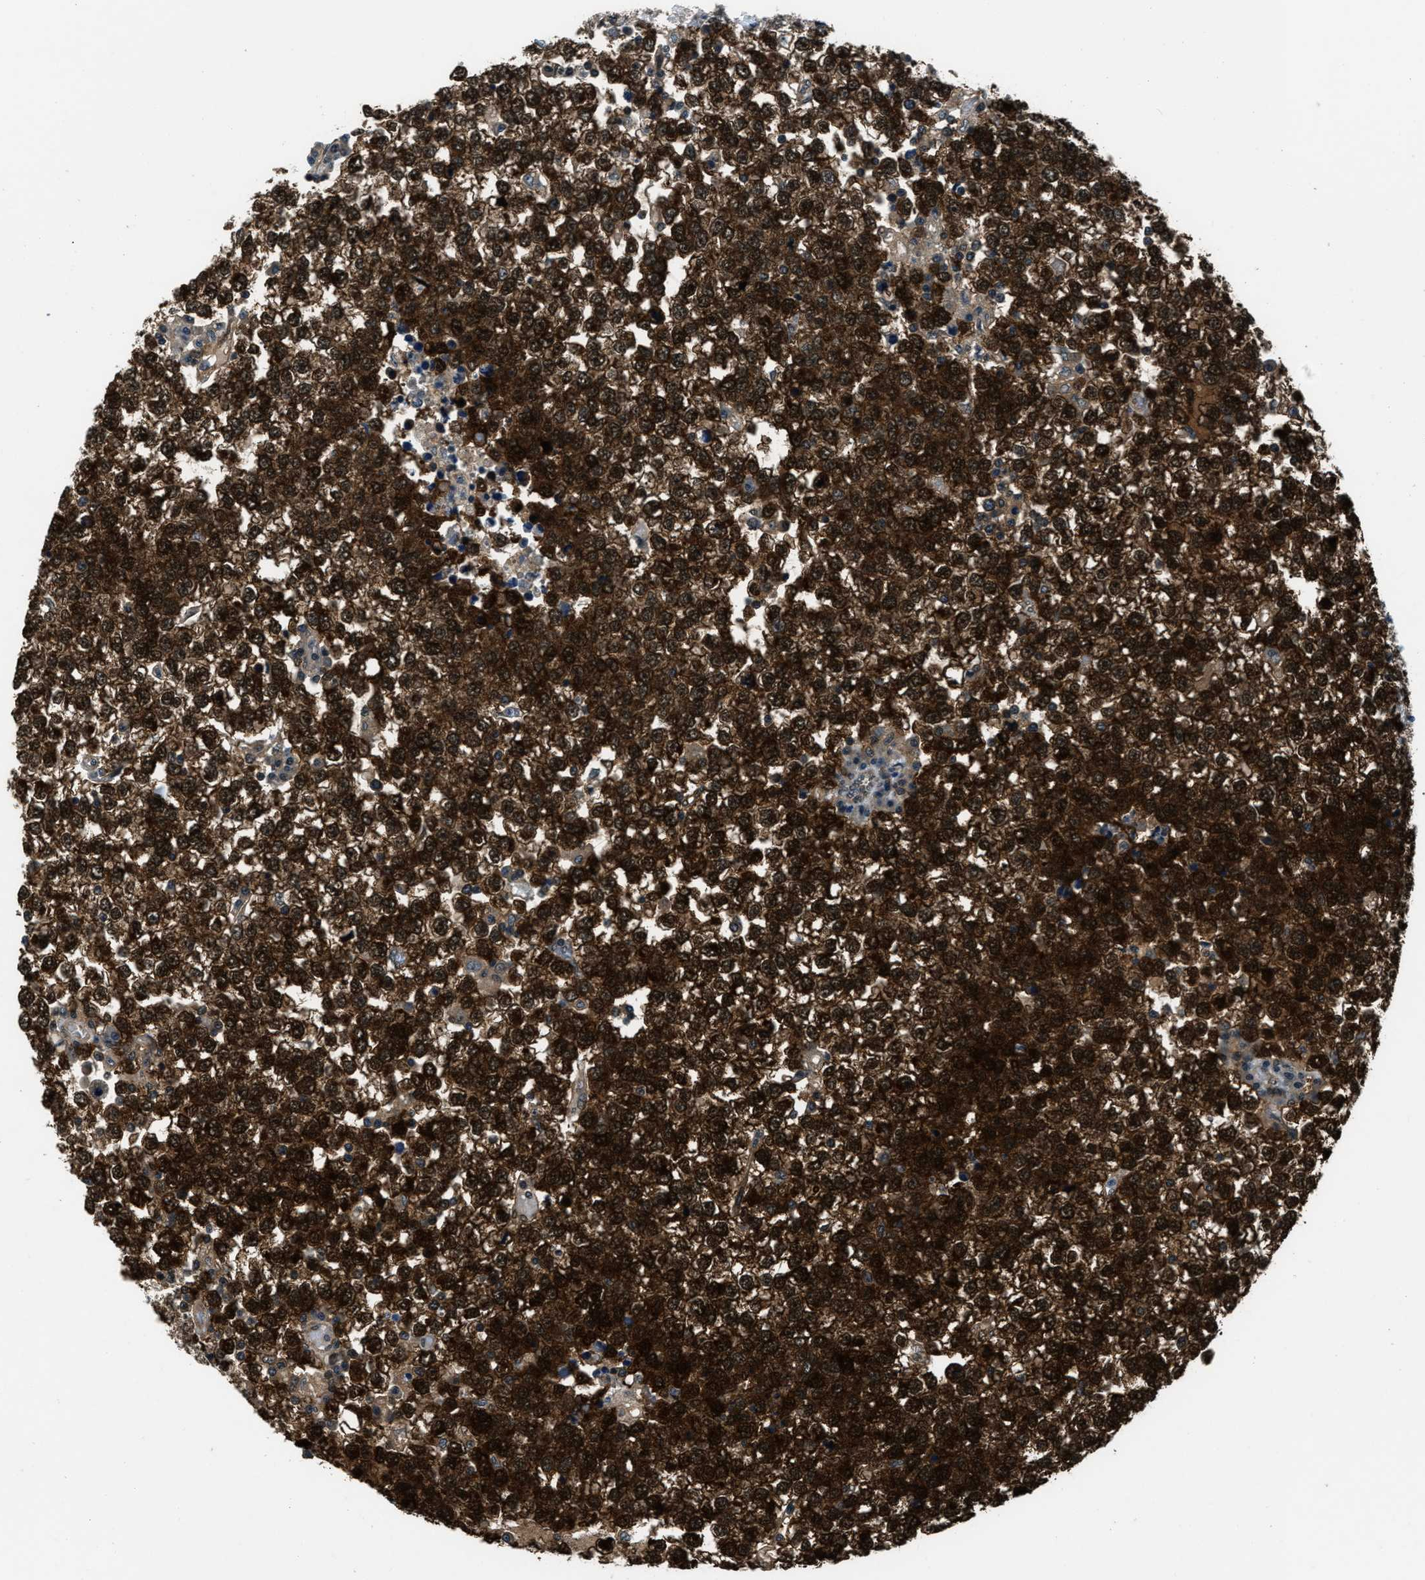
{"staining": {"intensity": "strong", "quantity": ">75%", "location": "cytoplasmic/membranous,nuclear"}, "tissue": "testis cancer", "cell_type": "Tumor cells", "image_type": "cancer", "snomed": [{"axis": "morphology", "description": "Seminoma, NOS"}, {"axis": "topography", "description": "Testis"}], "caption": "IHC image of neoplastic tissue: human testis seminoma stained using immunohistochemistry (IHC) demonstrates high levels of strong protein expression localized specifically in the cytoplasmic/membranous and nuclear of tumor cells, appearing as a cytoplasmic/membranous and nuclear brown color.", "gene": "NUDCD3", "patient": {"sex": "male", "age": 65}}